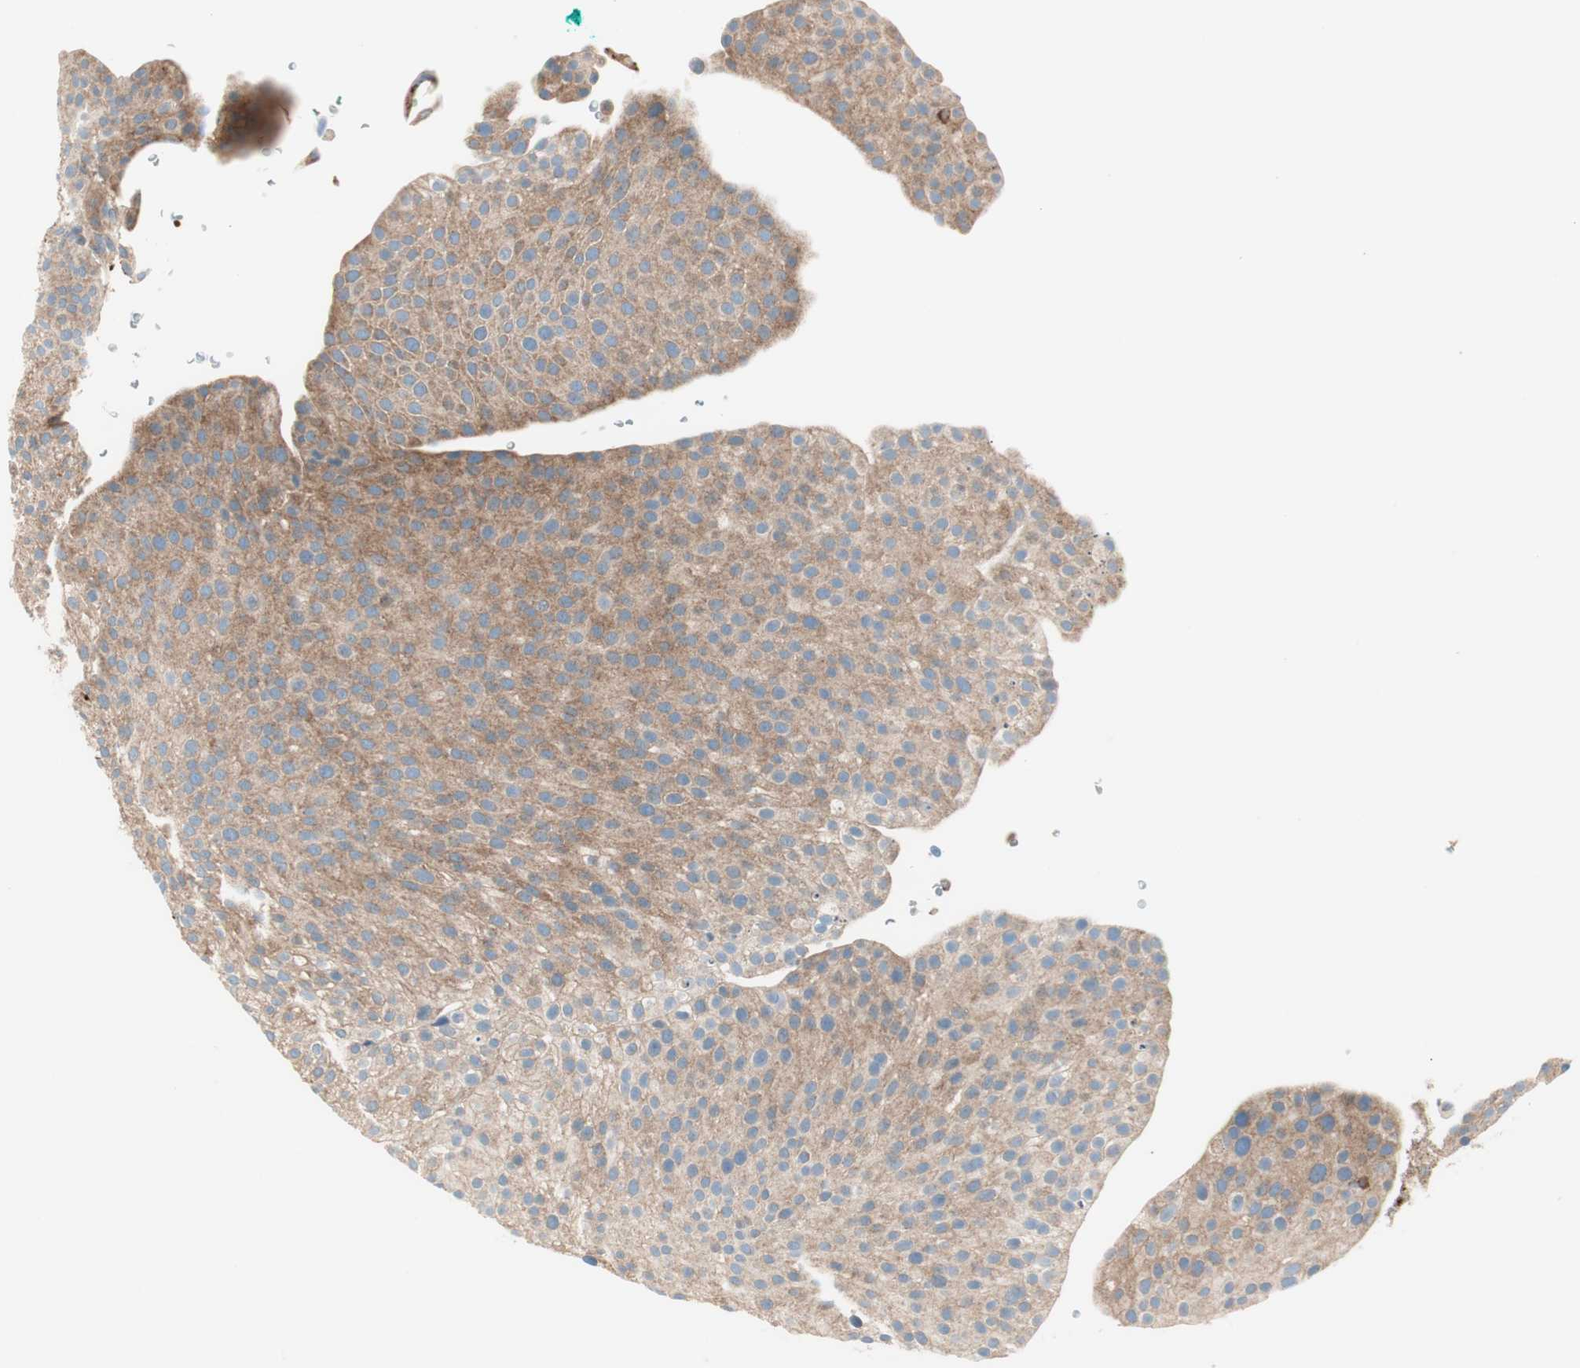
{"staining": {"intensity": "weak", "quantity": ">75%", "location": "cytoplasmic/membranous"}, "tissue": "urothelial cancer", "cell_type": "Tumor cells", "image_type": "cancer", "snomed": [{"axis": "morphology", "description": "Urothelial carcinoma, Low grade"}, {"axis": "topography", "description": "Smooth muscle"}, {"axis": "topography", "description": "Urinary bladder"}], "caption": "Immunohistochemical staining of urothelial cancer displays low levels of weak cytoplasmic/membranous protein expression in approximately >75% of tumor cells.", "gene": "ATP6V1G1", "patient": {"sex": "male", "age": 60}}